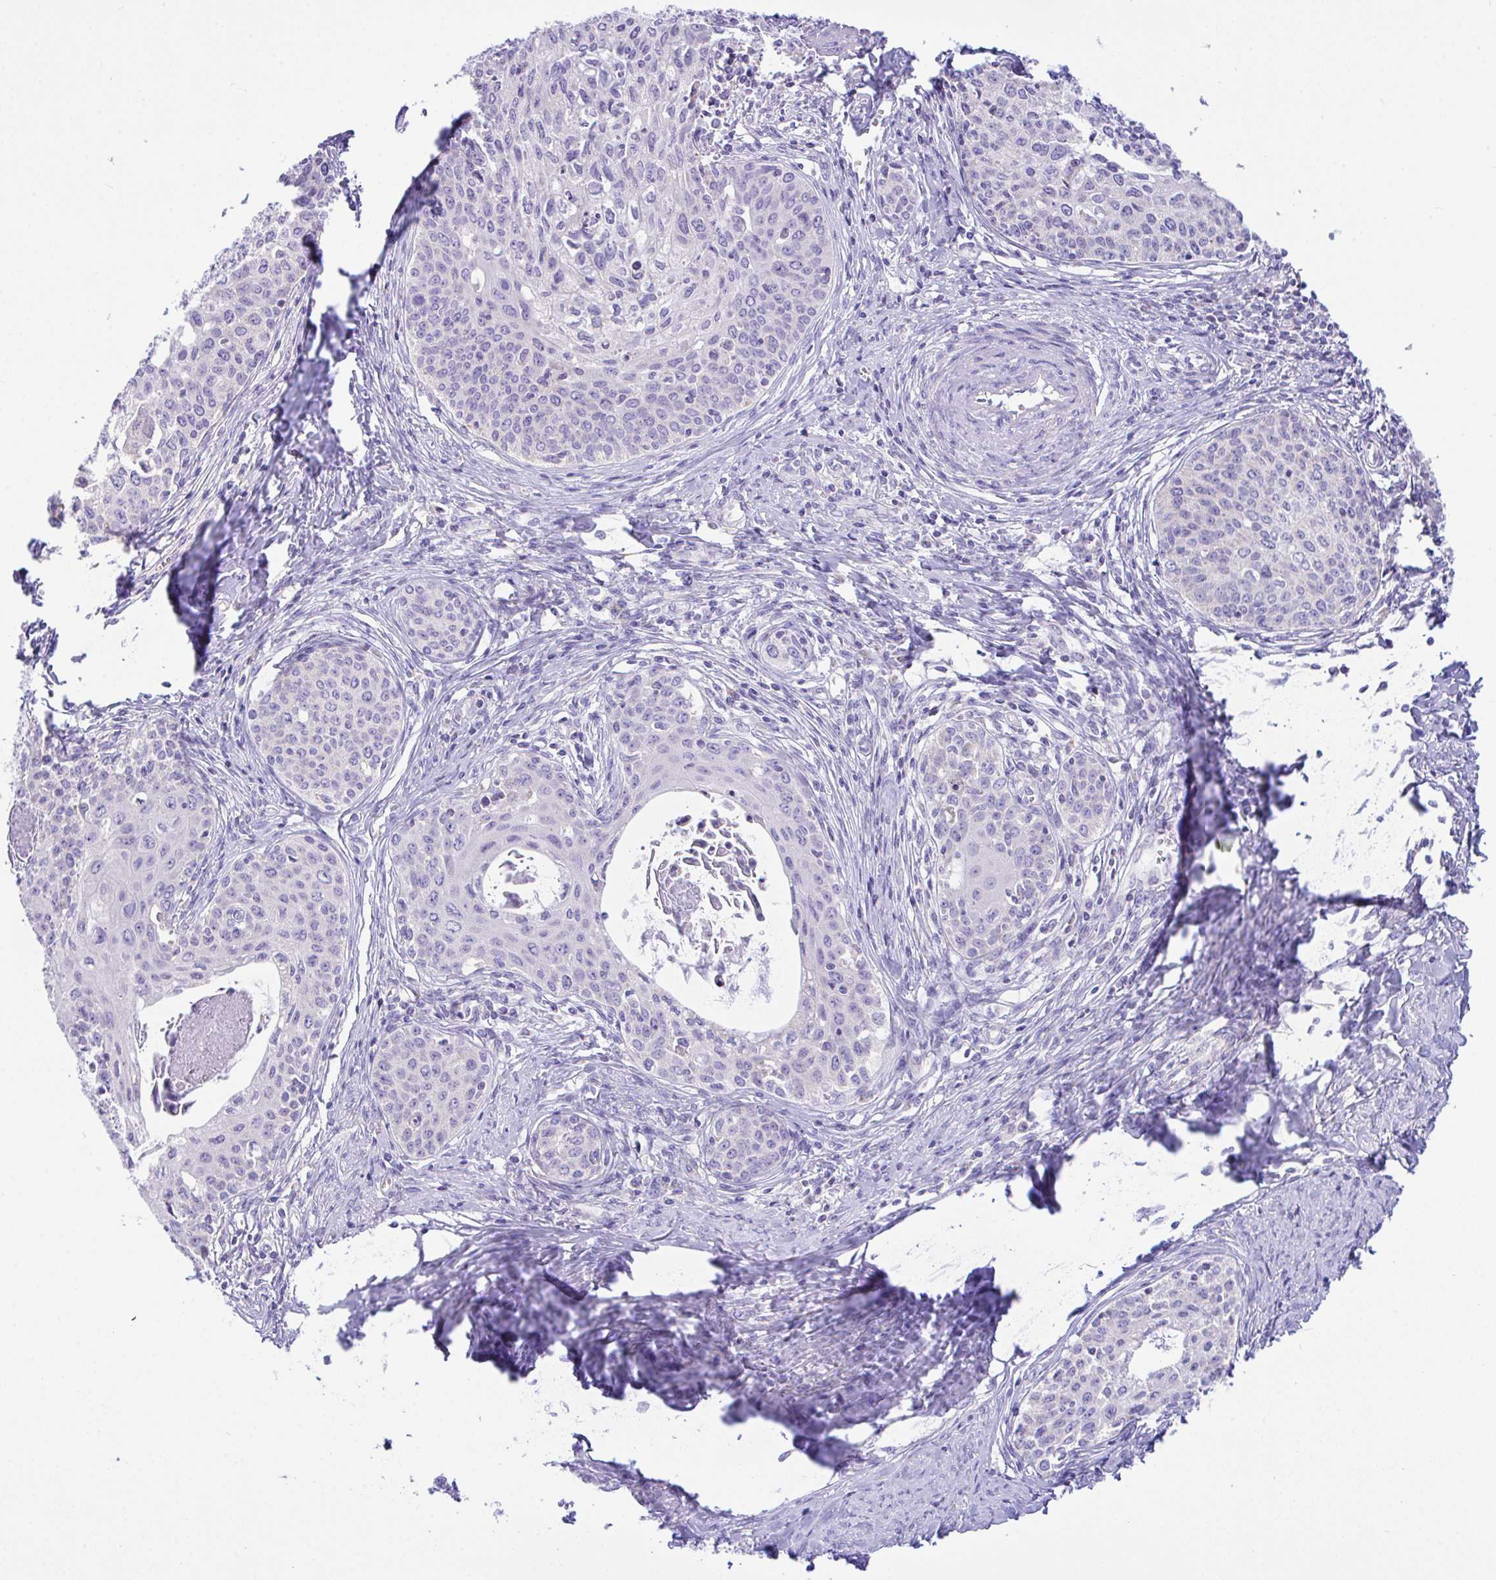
{"staining": {"intensity": "negative", "quantity": "none", "location": "none"}, "tissue": "cervical cancer", "cell_type": "Tumor cells", "image_type": "cancer", "snomed": [{"axis": "morphology", "description": "Squamous cell carcinoma, NOS"}, {"axis": "morphology", "description": "Adenocarcinoma, NOS"}, {"axis": "topography", "description": "Cervix"}], "caption": "High magnification brightfield microscopy of cervical cancer (adenocarcinoma) stained with DAB (3,3'-diaminobenzidine) (brown) and counterstained with hematoxylin (blue): tumor cells show no significant staining. The staining was performed using DAB (3,3'-diaminobenzidine) to visualize the protein expression in brown, while the nuclei were stained in blue with hematoxylin (Magnification: 20x).", "gene": "NLRP8", "patient": {"sex": "female", "age": 52}}